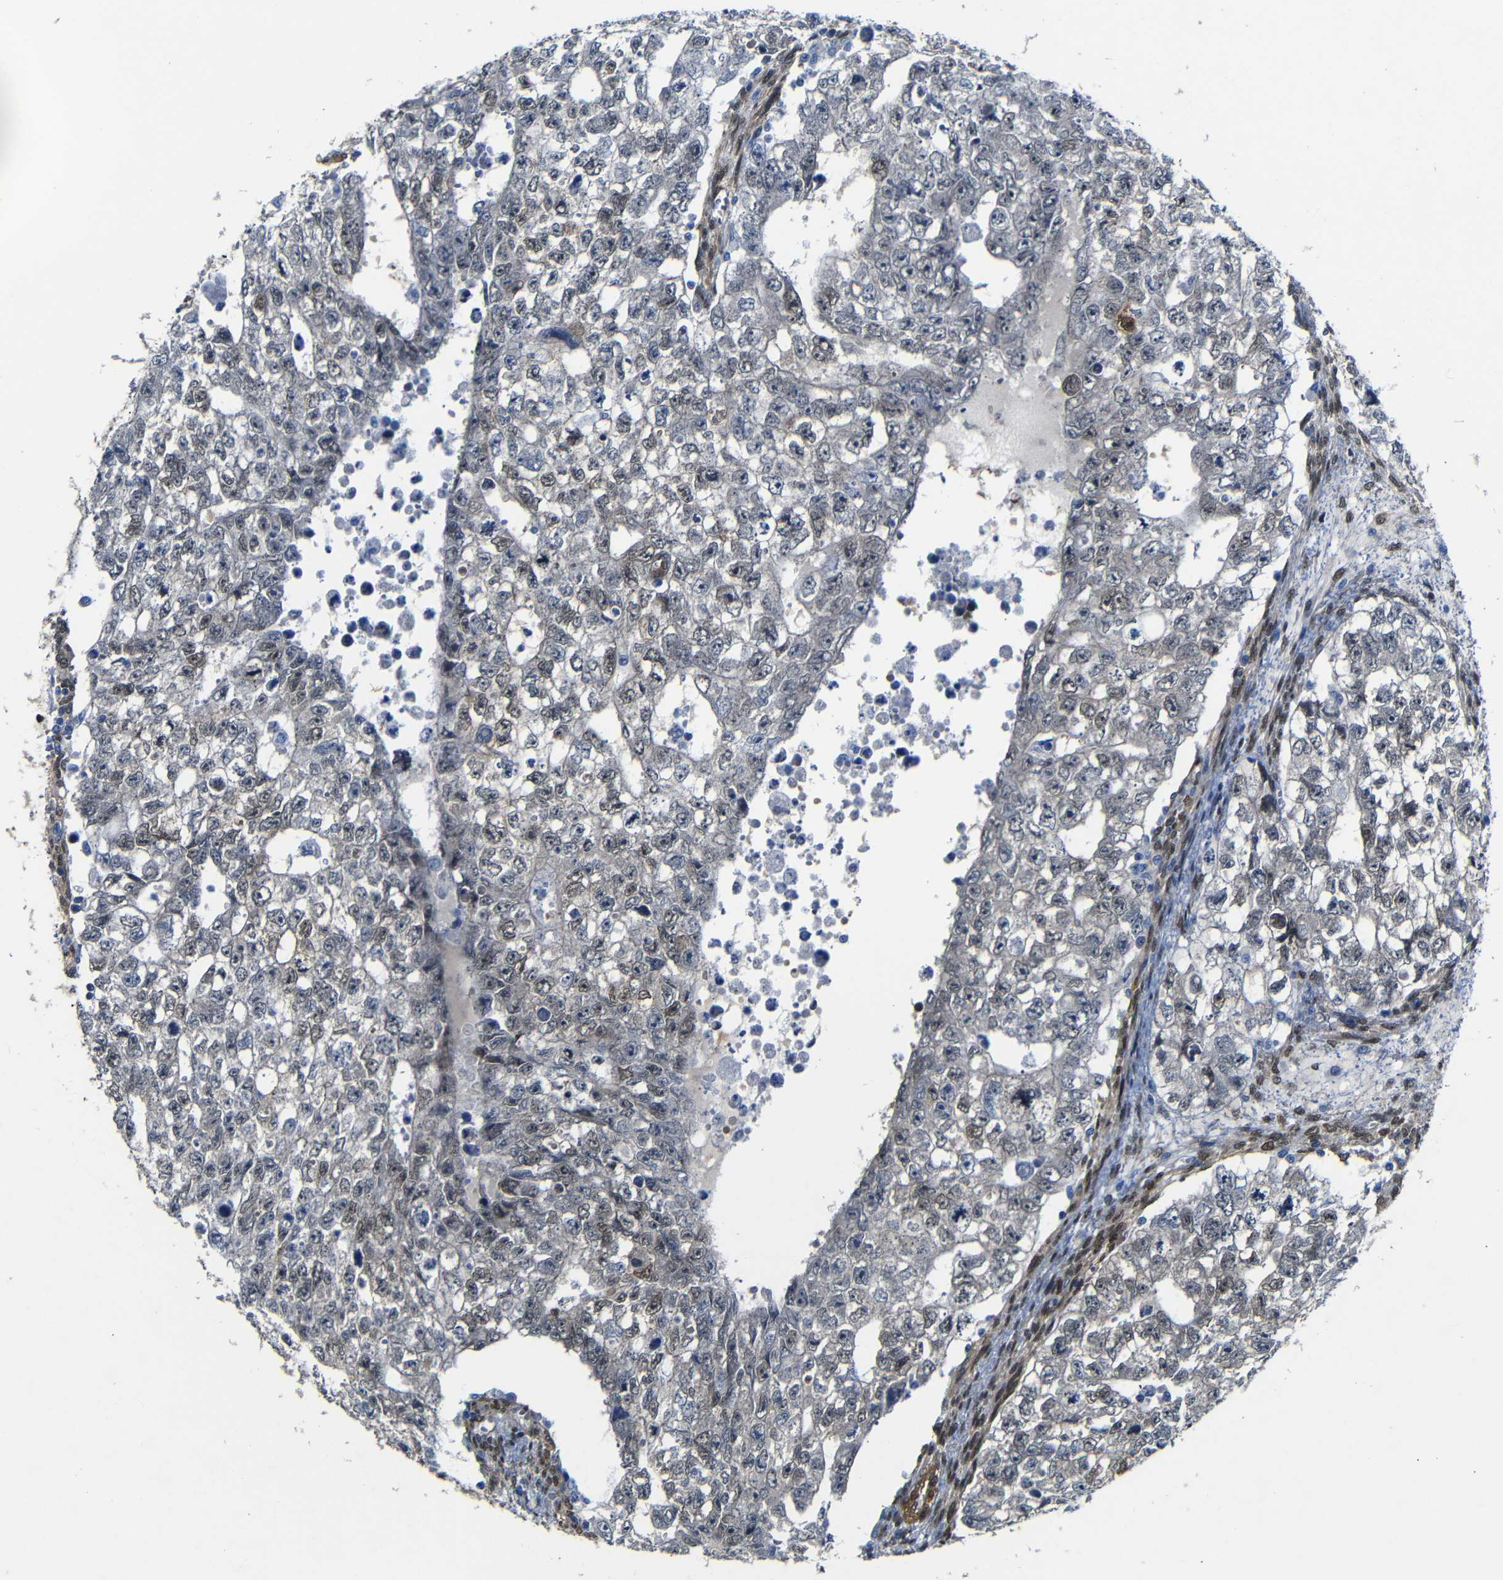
{"staining": {"intensity": "weak", "quantity": "<25%", "location": "cytoplasmic/membranous,nuclear"}, "tissue": "testis cancer", "cell_type": "Tumor cells", "image_type": "cancer", "snomed": [{"axis": "morphology", "description": "Seminoma, NOS"}, {"axis": "morphology", "description": "Carcinoma, Embryonal, NOS"}, {"axis": "topography", "description": "Testis"}], "caption": "A high-resolution micrograph shows IHC staining of testis cancer (seminoma), which exhibits no significant expression in tumor cells. (DAB immunohistochemistry (IHC), high magnification).", "gene": "YAP1", "patient": {"sex": "male", "age": 38}}